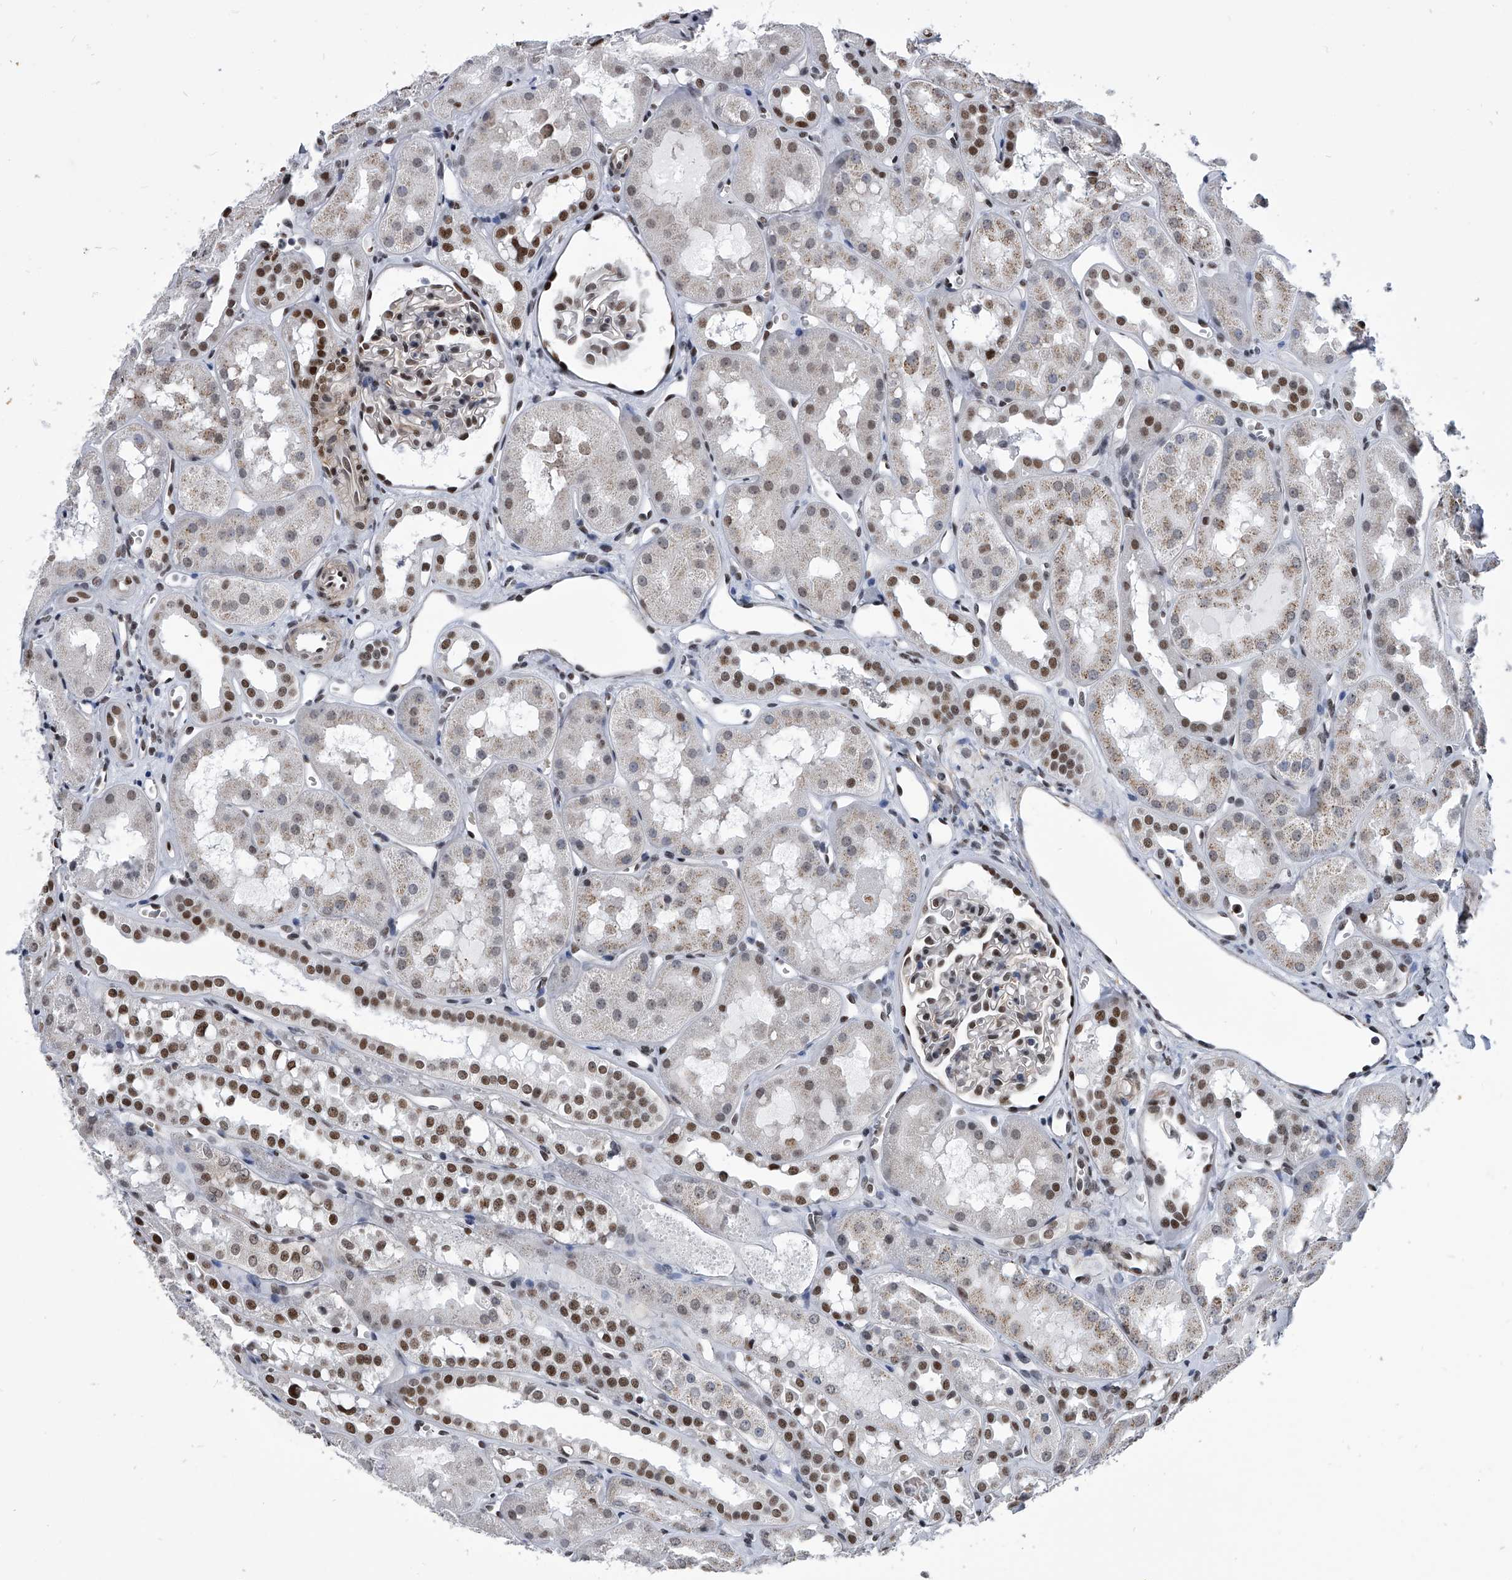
{"staining": {"intensity": "moderate", "quantity": "25%-75%", "location": "nuclear"}, "tissue": "kidney", "cell_type": "Cells in glomeruli", "image_type": "normal", "snomed": [{"axis": "morphology", "description": "Normal tissue, NOS"}, {"axis": "topography", "description": "Kidney"}], "caption": "Kidney stained for a protein (brown) shows moderate nuclear positive staining in about 25%-75% of cells in glomeruli.", "gene": "SIM2", "patient": {"sex": "male", "age": 16}}